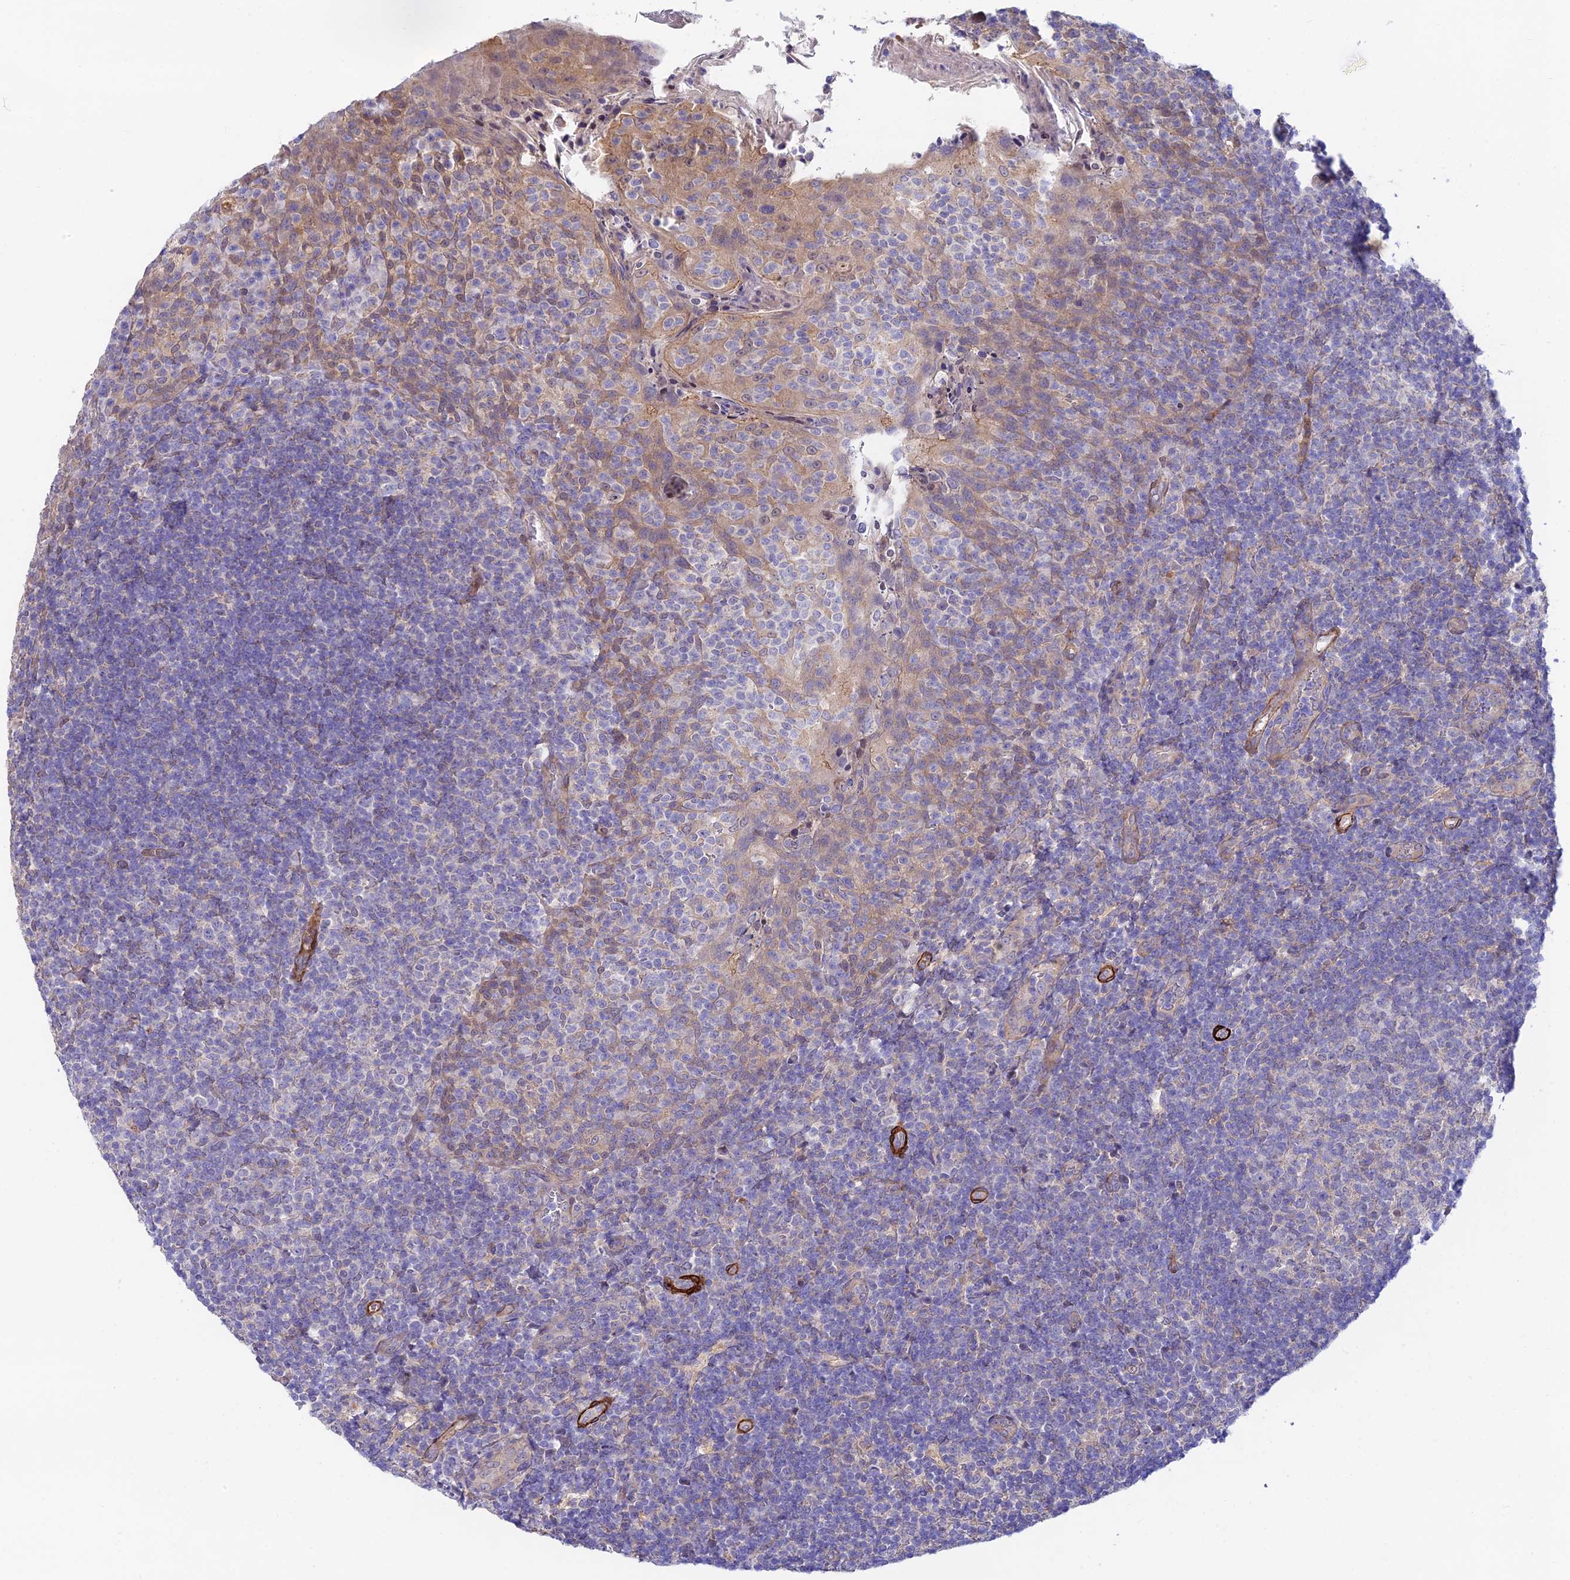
{"staining": {"intensity": "weak", "quantity": "<25%", "location": "cytoplasmic/membranous"}, "tissue": "tonsil", "cell_type": "Germinal center cells", "image_type": "normal", "snomed": [{"axis": "morphology", "description": "Normal tissue, NOS"}, {"axis": "topography", "description": "Tonsil"}], "caption": "The histopathology image displays no significant expression in germinal center cells of tonsil.", "gene": "ANKRD50", "patient": {"sex": "female", "age": 10}}